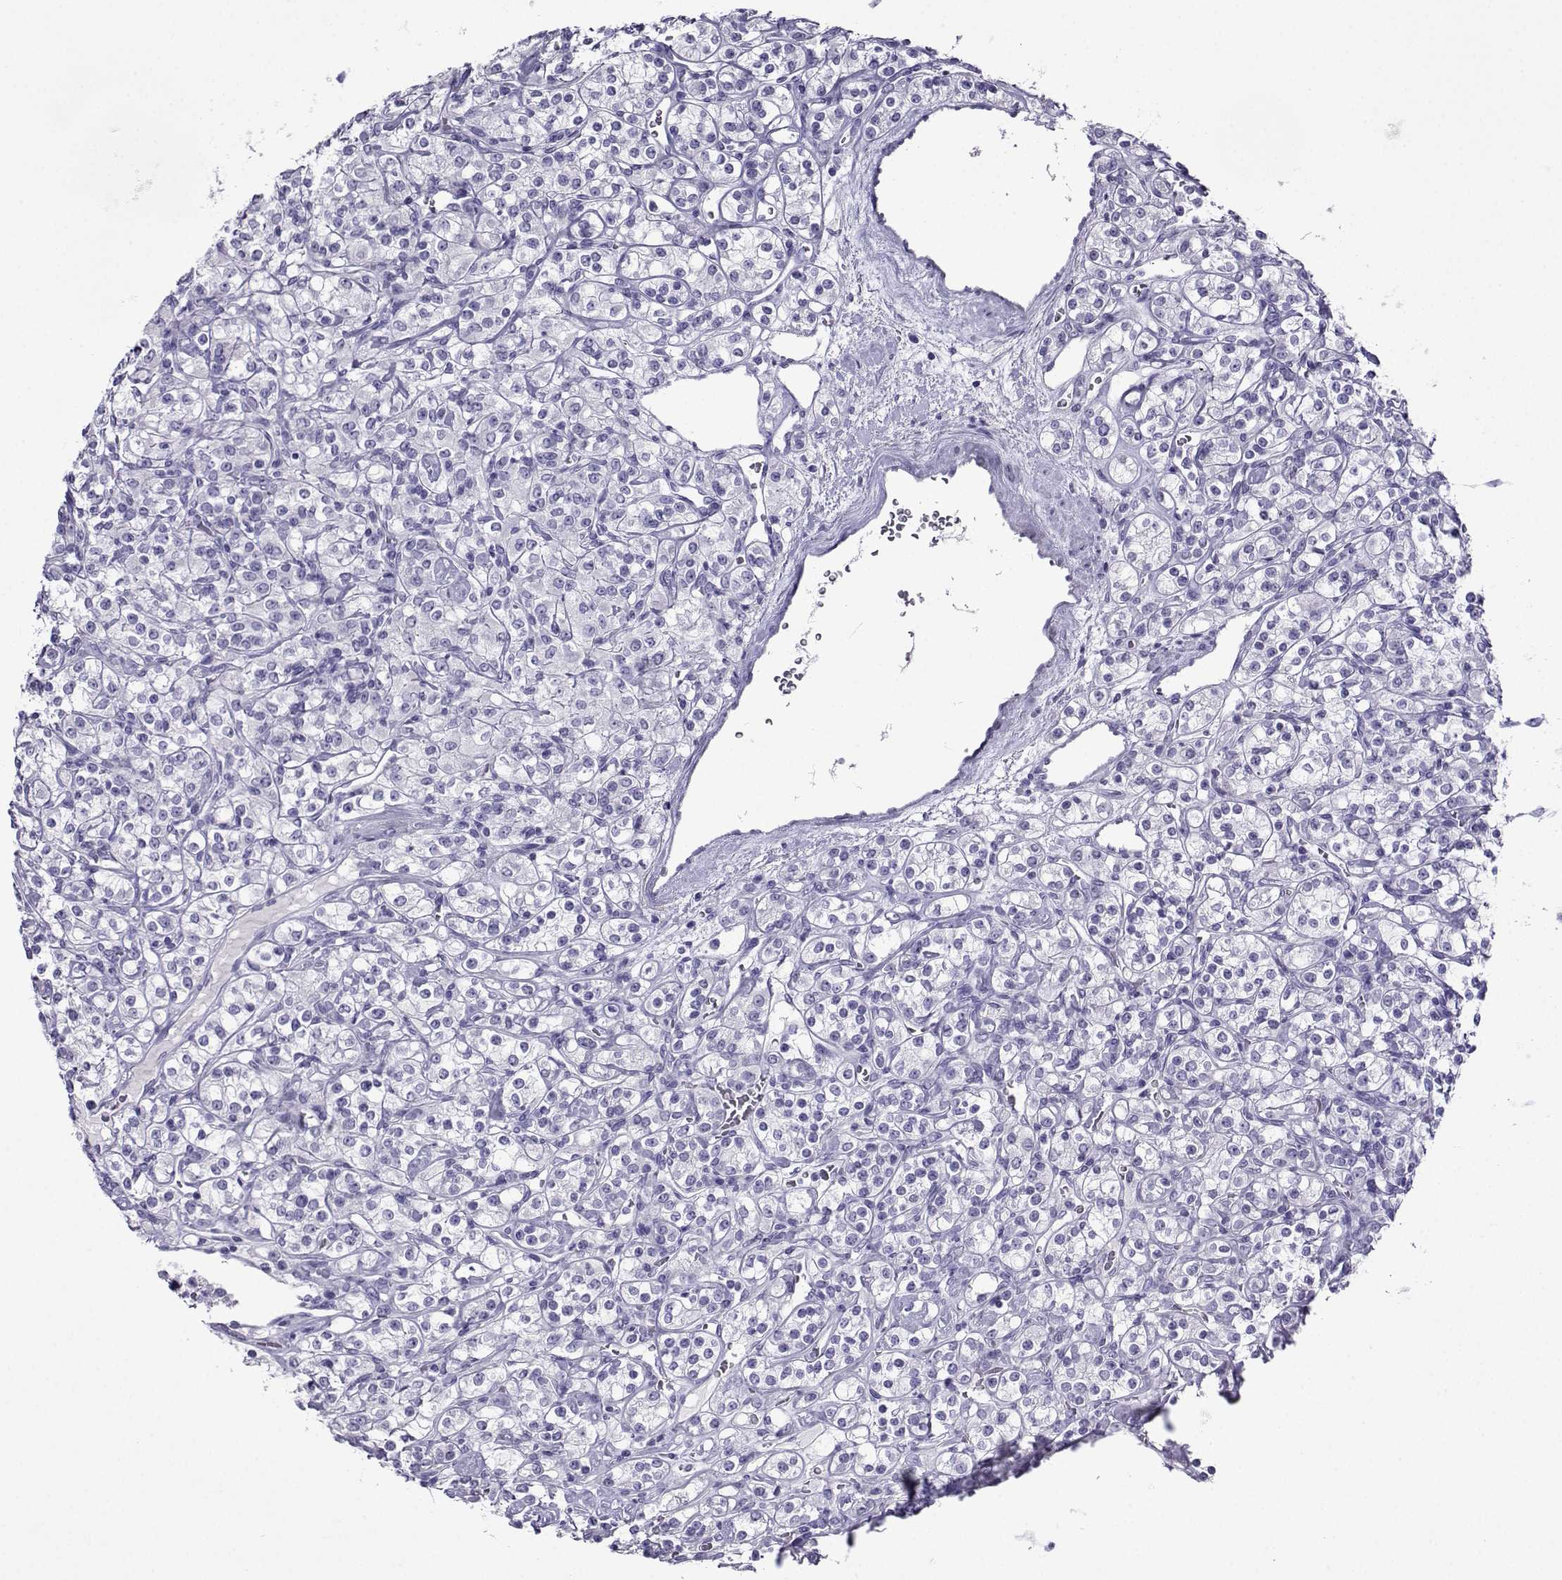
{"staining": {"intensity": "negative", "quantity": "none", "location": "none"}, "tissue": "renal cancer", "cell_type": "Tumor cells", "image_type": "cancer", "snomed": [{"axis": "morphology", "description": "Adenocarcinoma, NOS"}, {"axis": "topography", "description": "Kidney"}], "caption": "A histopathology image of human renal cancer (adenocarcinoma) is negative for staining in tumor cells.", "gene": "CRYBB1", "patient": {"sex": "male", "age": 77}}